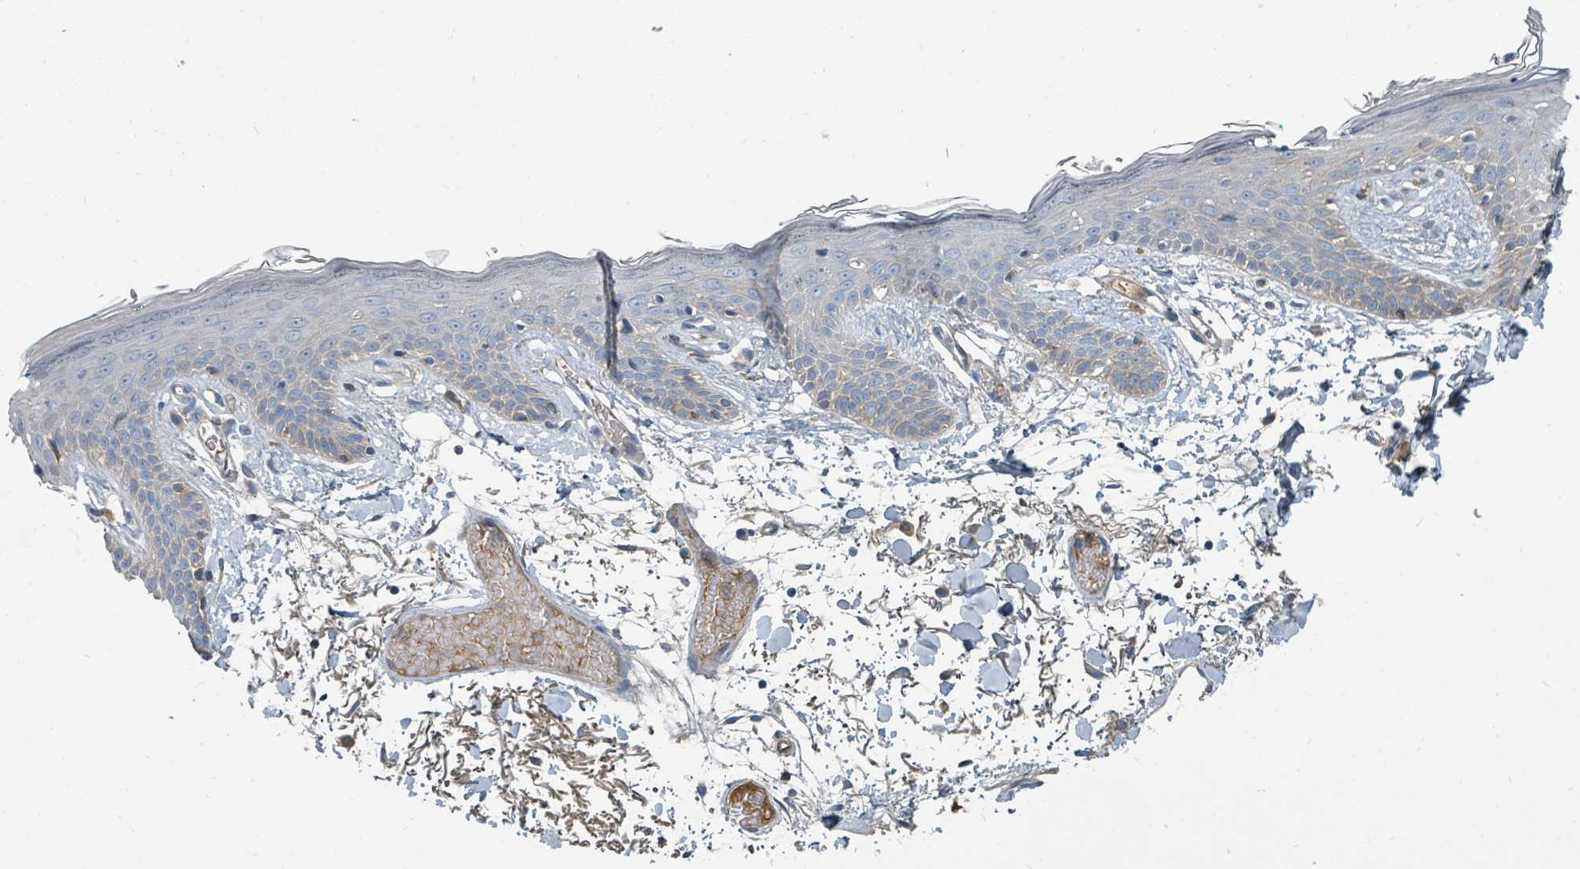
{"staining": {"intensity": "negative", "quantity": "none", "location": "none"}, "tissue": "skin", "cell_type": "Fibroblasts", "image_type": "normal", "snomed": [{"axis": "morphology", "description": "Normal tissue, NOS"}, {"axis": "topography", "description": "Skin"}], "caption": "This is an IHC photomicrograph of normal human skin. There is no staining in fibroblasts.", "gene": "SLC25A23", "patient": {"sex": "male", "age": 79}}